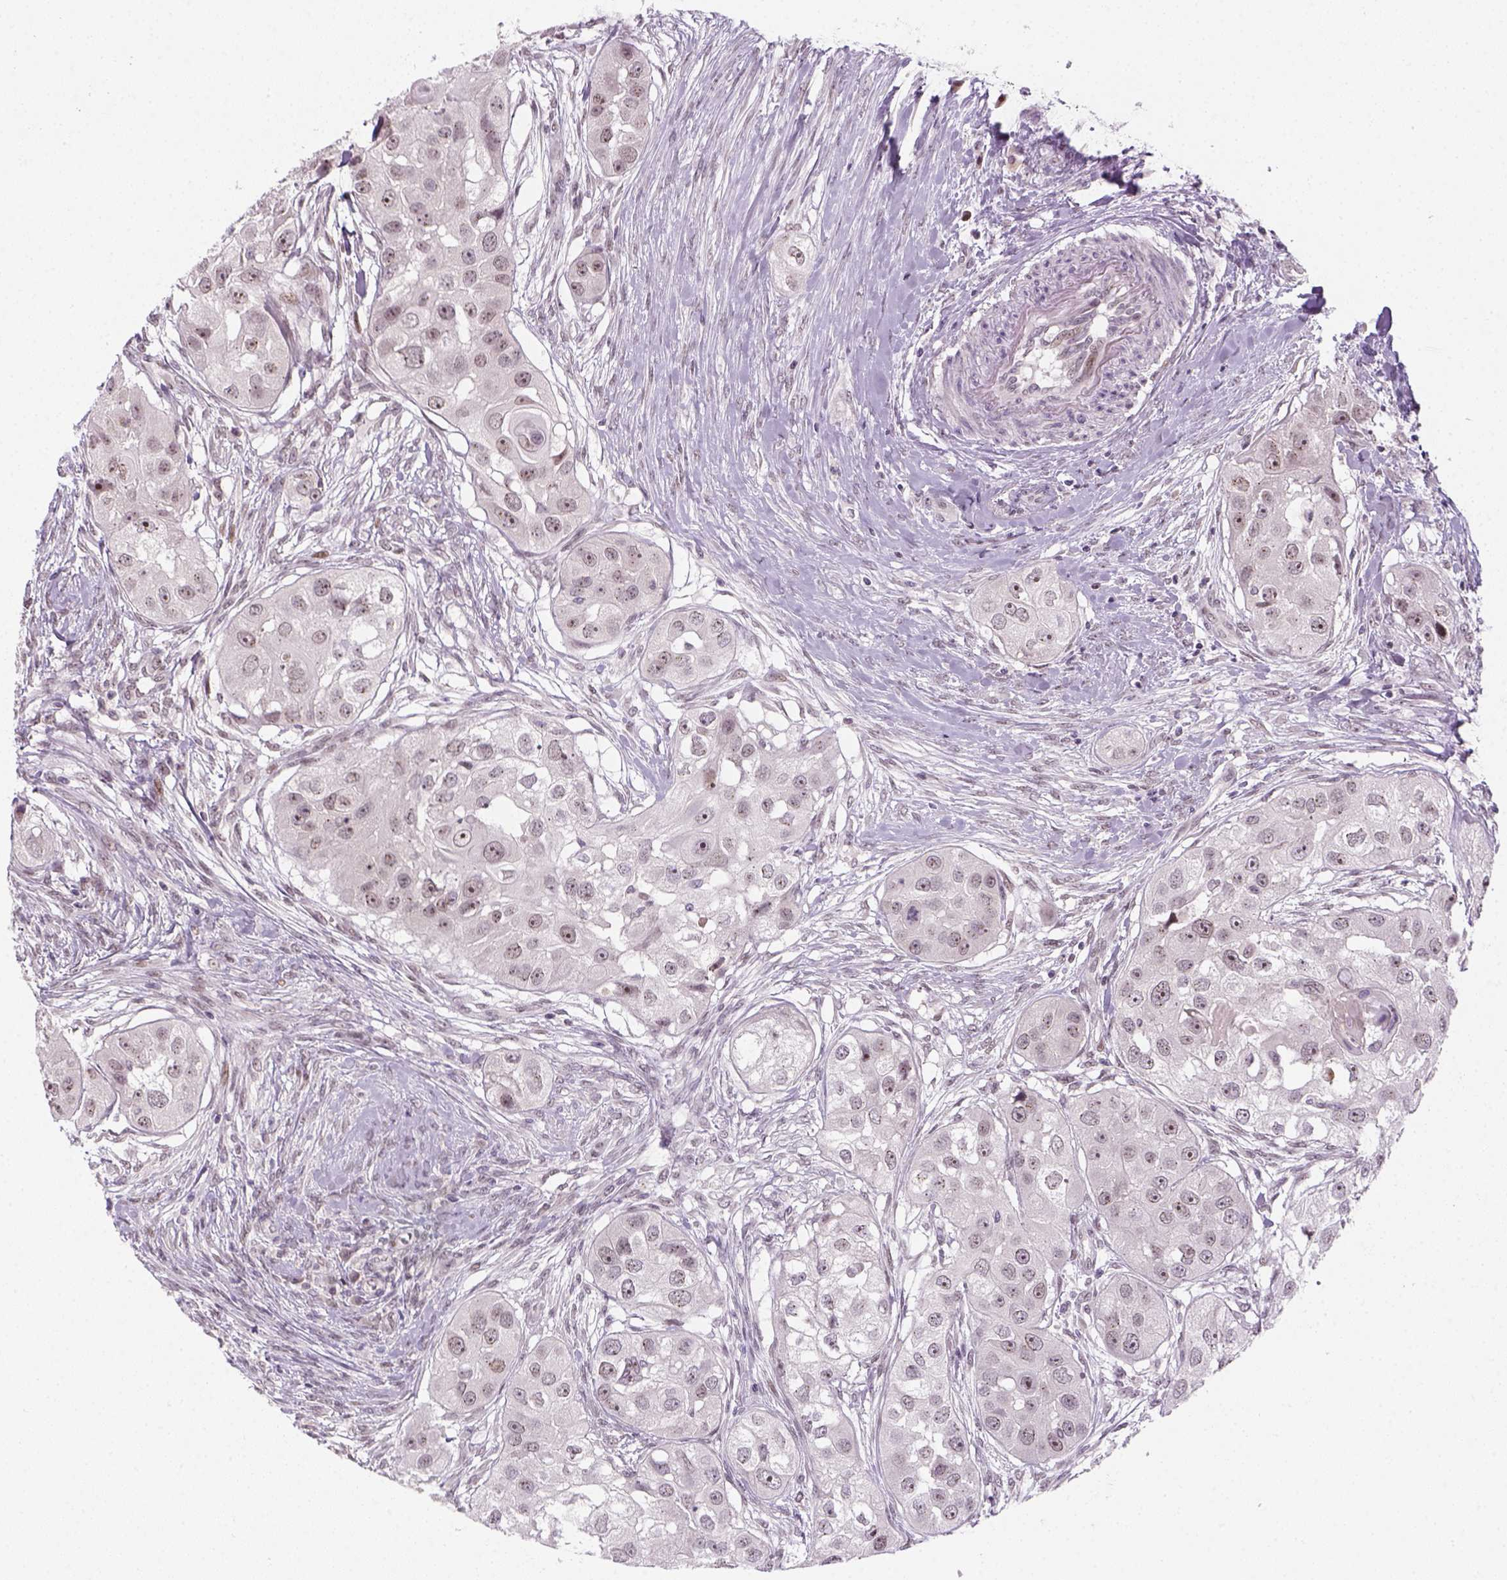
{"staining": {"intensity": "moderate", "quantity": "<25%", "location": "nuclear"}, "tissue": "head and neck cancer", "cell_type": "Tumor cells", "image_type": "cancer", "snomed": [{"axis": "morphology", "description": "Squamous cell carcinoma, NOS"}, {"axis": "topography", "description": "Head-Neck"}], "caption": "Immunohistochemistry (IHC) photomicrograph of neoplastic tissue: head and neck squamous cell carcinoma stained using immunohistochemistry exhibits low levels of moderate protein expression localized specifically in the nuclear of tumor cells, appearing as a nuclear brown color.", "gene": "MAGEB3", "patient": {"sex": "male", "age": 51}}